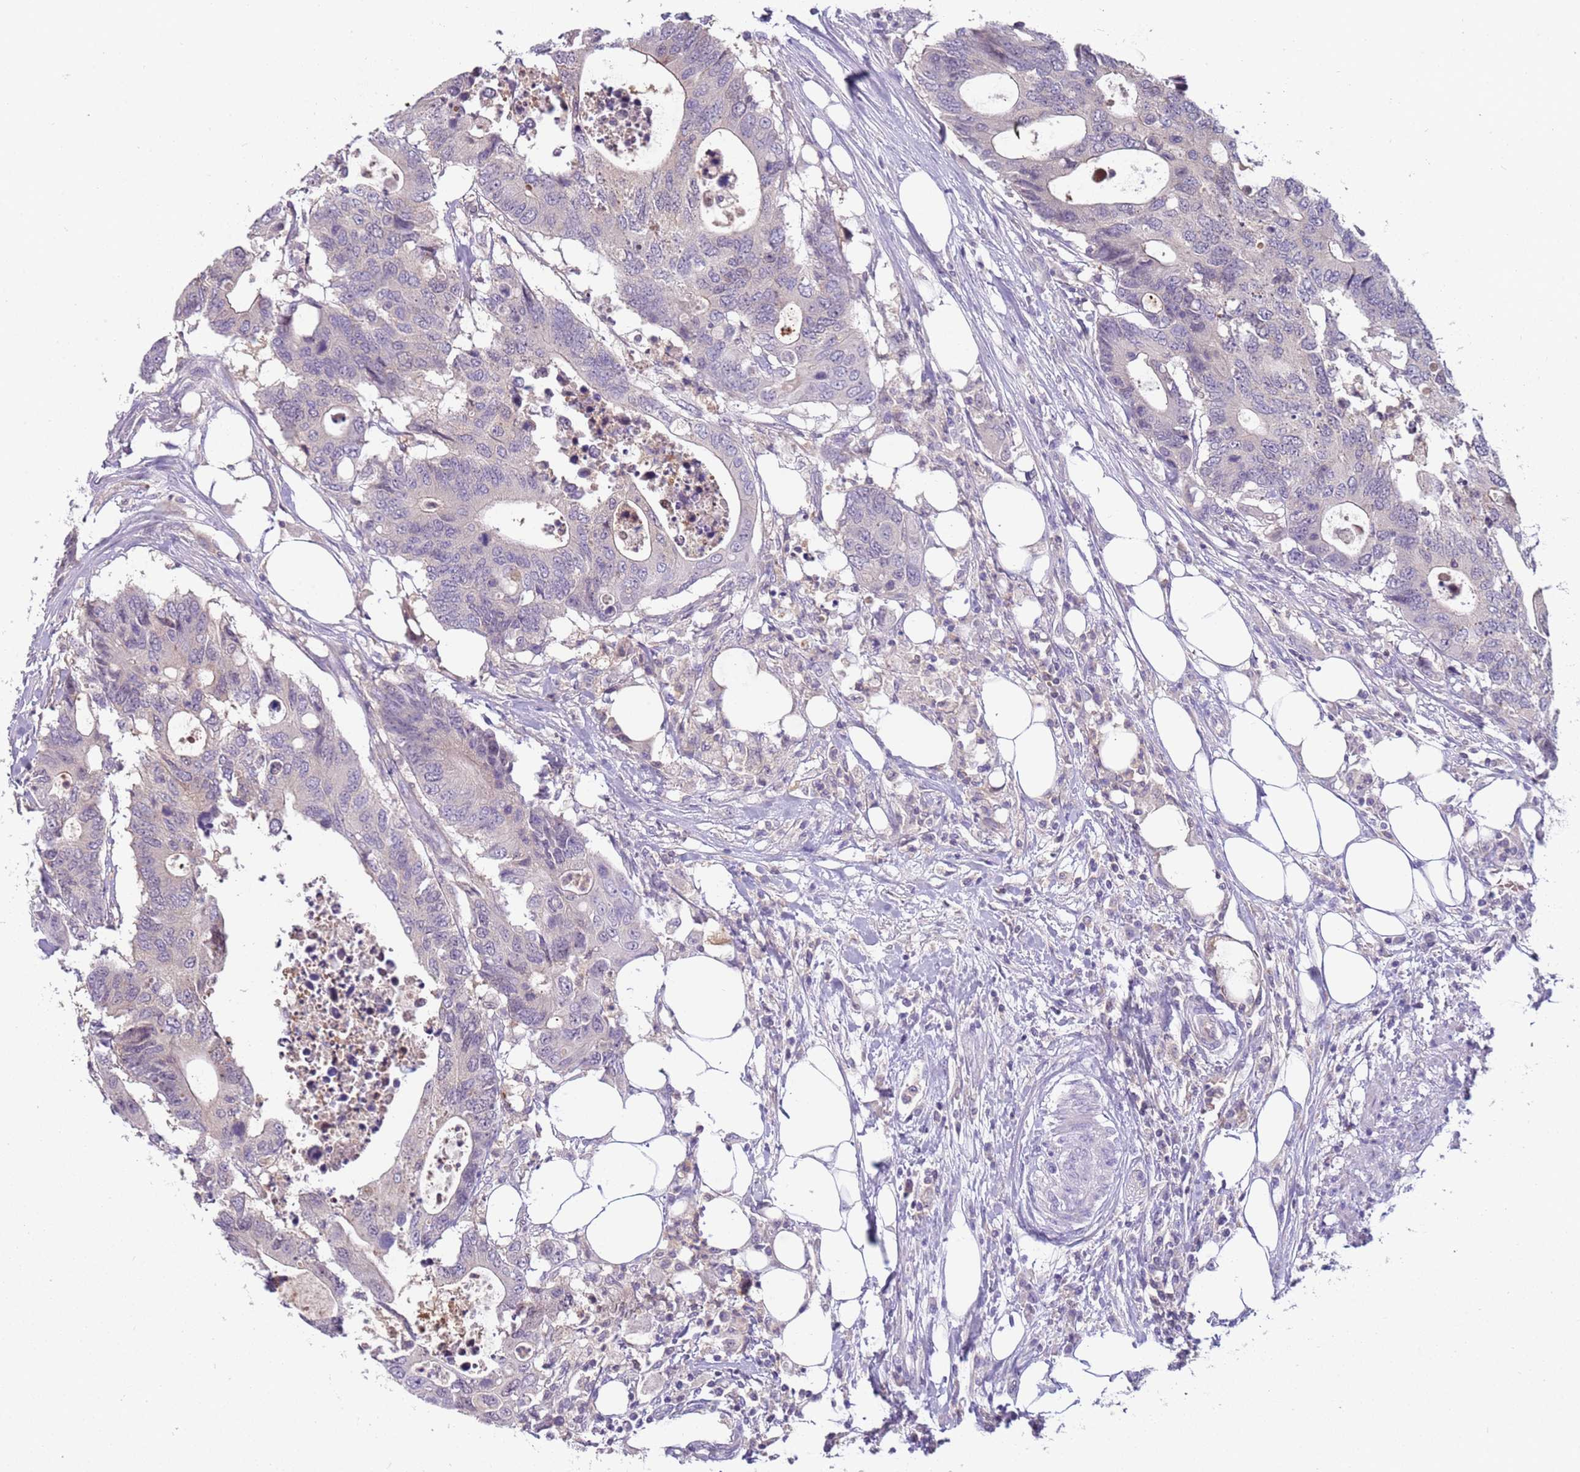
{"staining": {"intensity": "negative", "quantity": "none", "location": "none"}, "tissue": "colorectal cancer", "cell_type": "Tumor cells", "image_type": "cancer", "snomed": [{"axis": "morphology", "description": "Adenocarcinoma, NOS"}, {"axis": "topography", "description": "Colon"}], "caption": "Immunohistochemistry (IHC) photomicrograph of human colorectal cancer (adenocarcinoma) stained for a protein (brown), which exhibits no expression in tumor cells.", "gene": "ARHGAP5", "patient": {"sex": "male", "age": 71}}